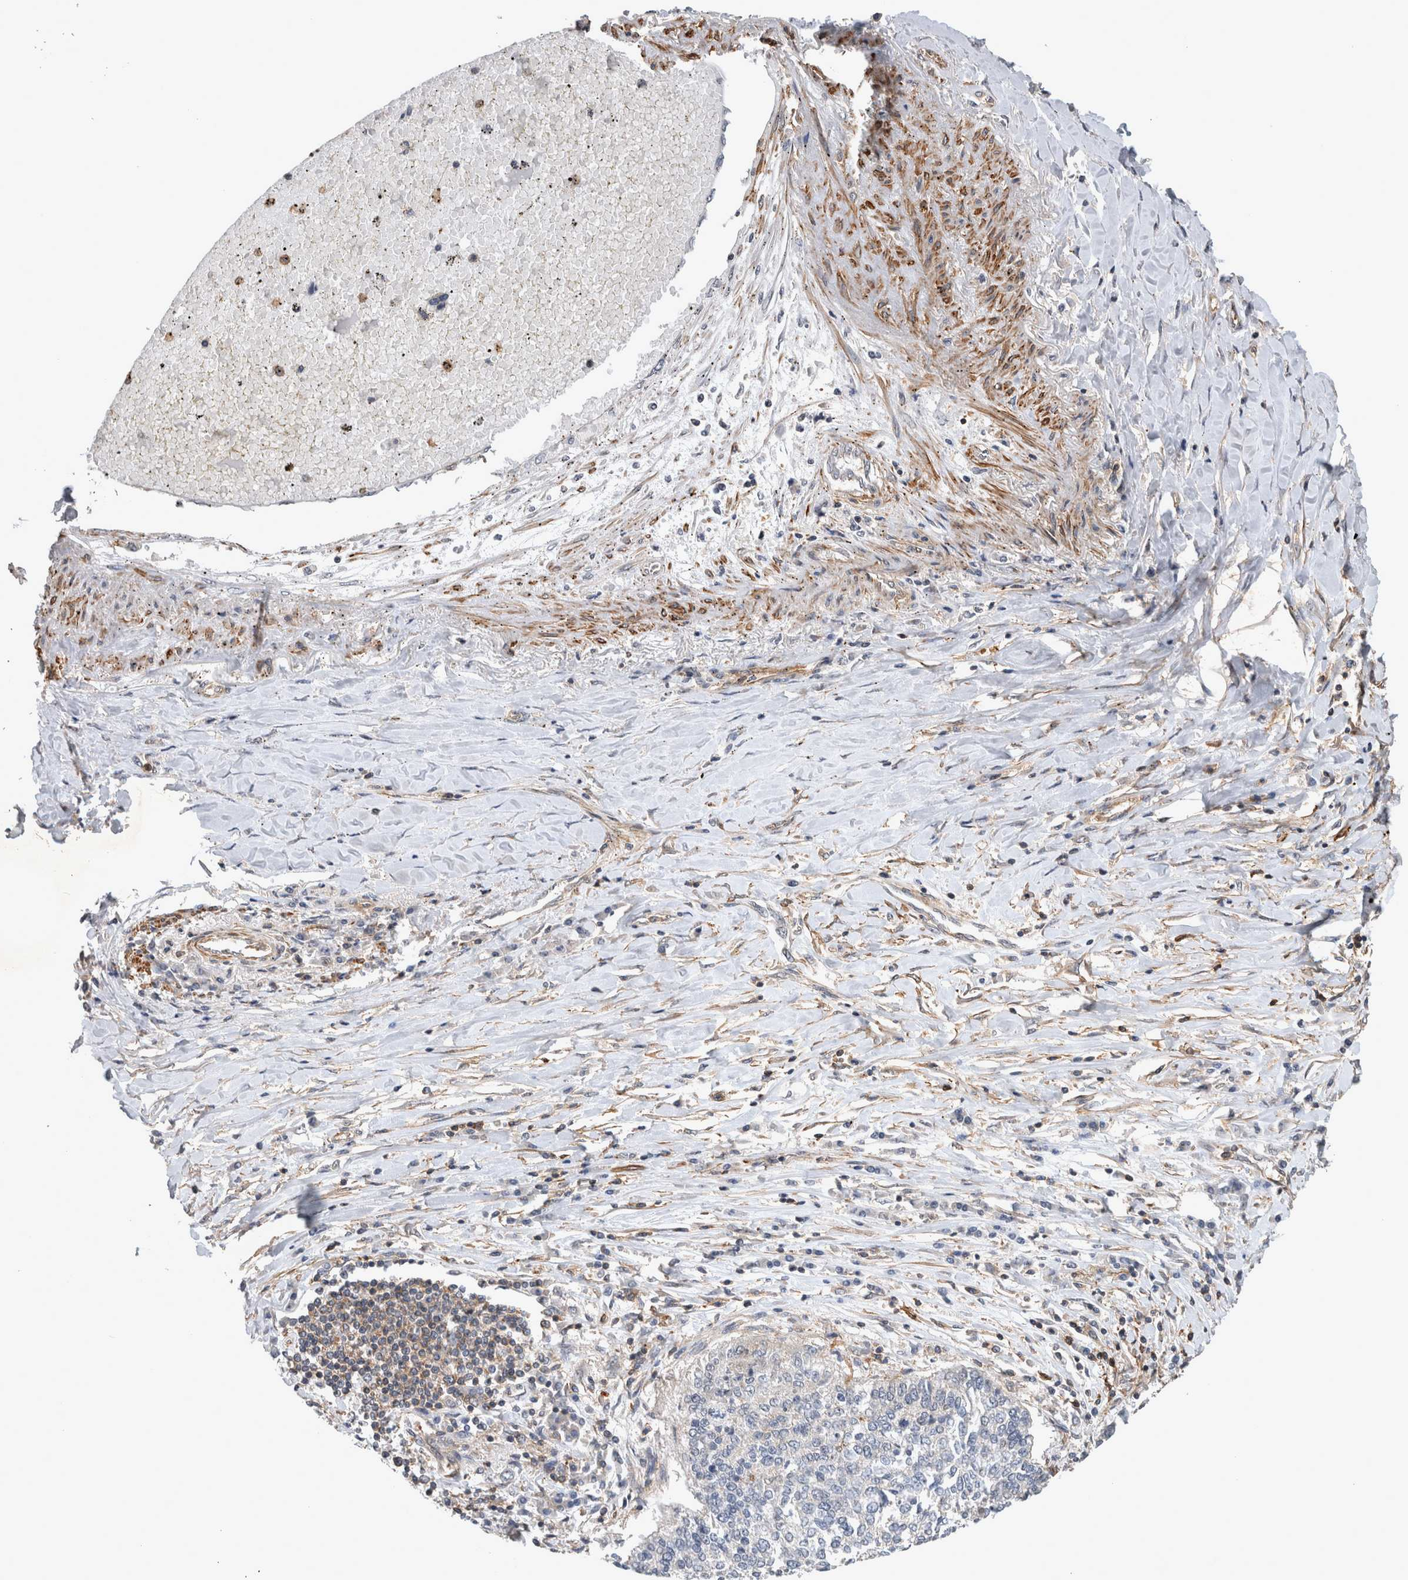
{"staining": {"intensity": "negative", "quantity": "none", "location": "none"}, "tissue": "lung cancer", "cell_type": "Tumor cells", "image_type": "cancer", "snomed": [{"axis": "morphology", "description": "Normal tissue, NOS"}, {"axis": "morphology", "description": "Squamous cell carcinoma, NOS"}, {"axis": "topography", "description": "Cartilage tissue"}, {"axis": "topography", "description": "Bronchus"}, {"axis": "topography", "description": "Lung"}, {"axis": "topography", "description": "Peripheral nerve tissue"}], "caption": "Tumor cells show no significant protein expression in lung cancer (squamous cell carcinoma).", "gene": "SPATA48", "patient": {"sex": "female", "age": 49}}